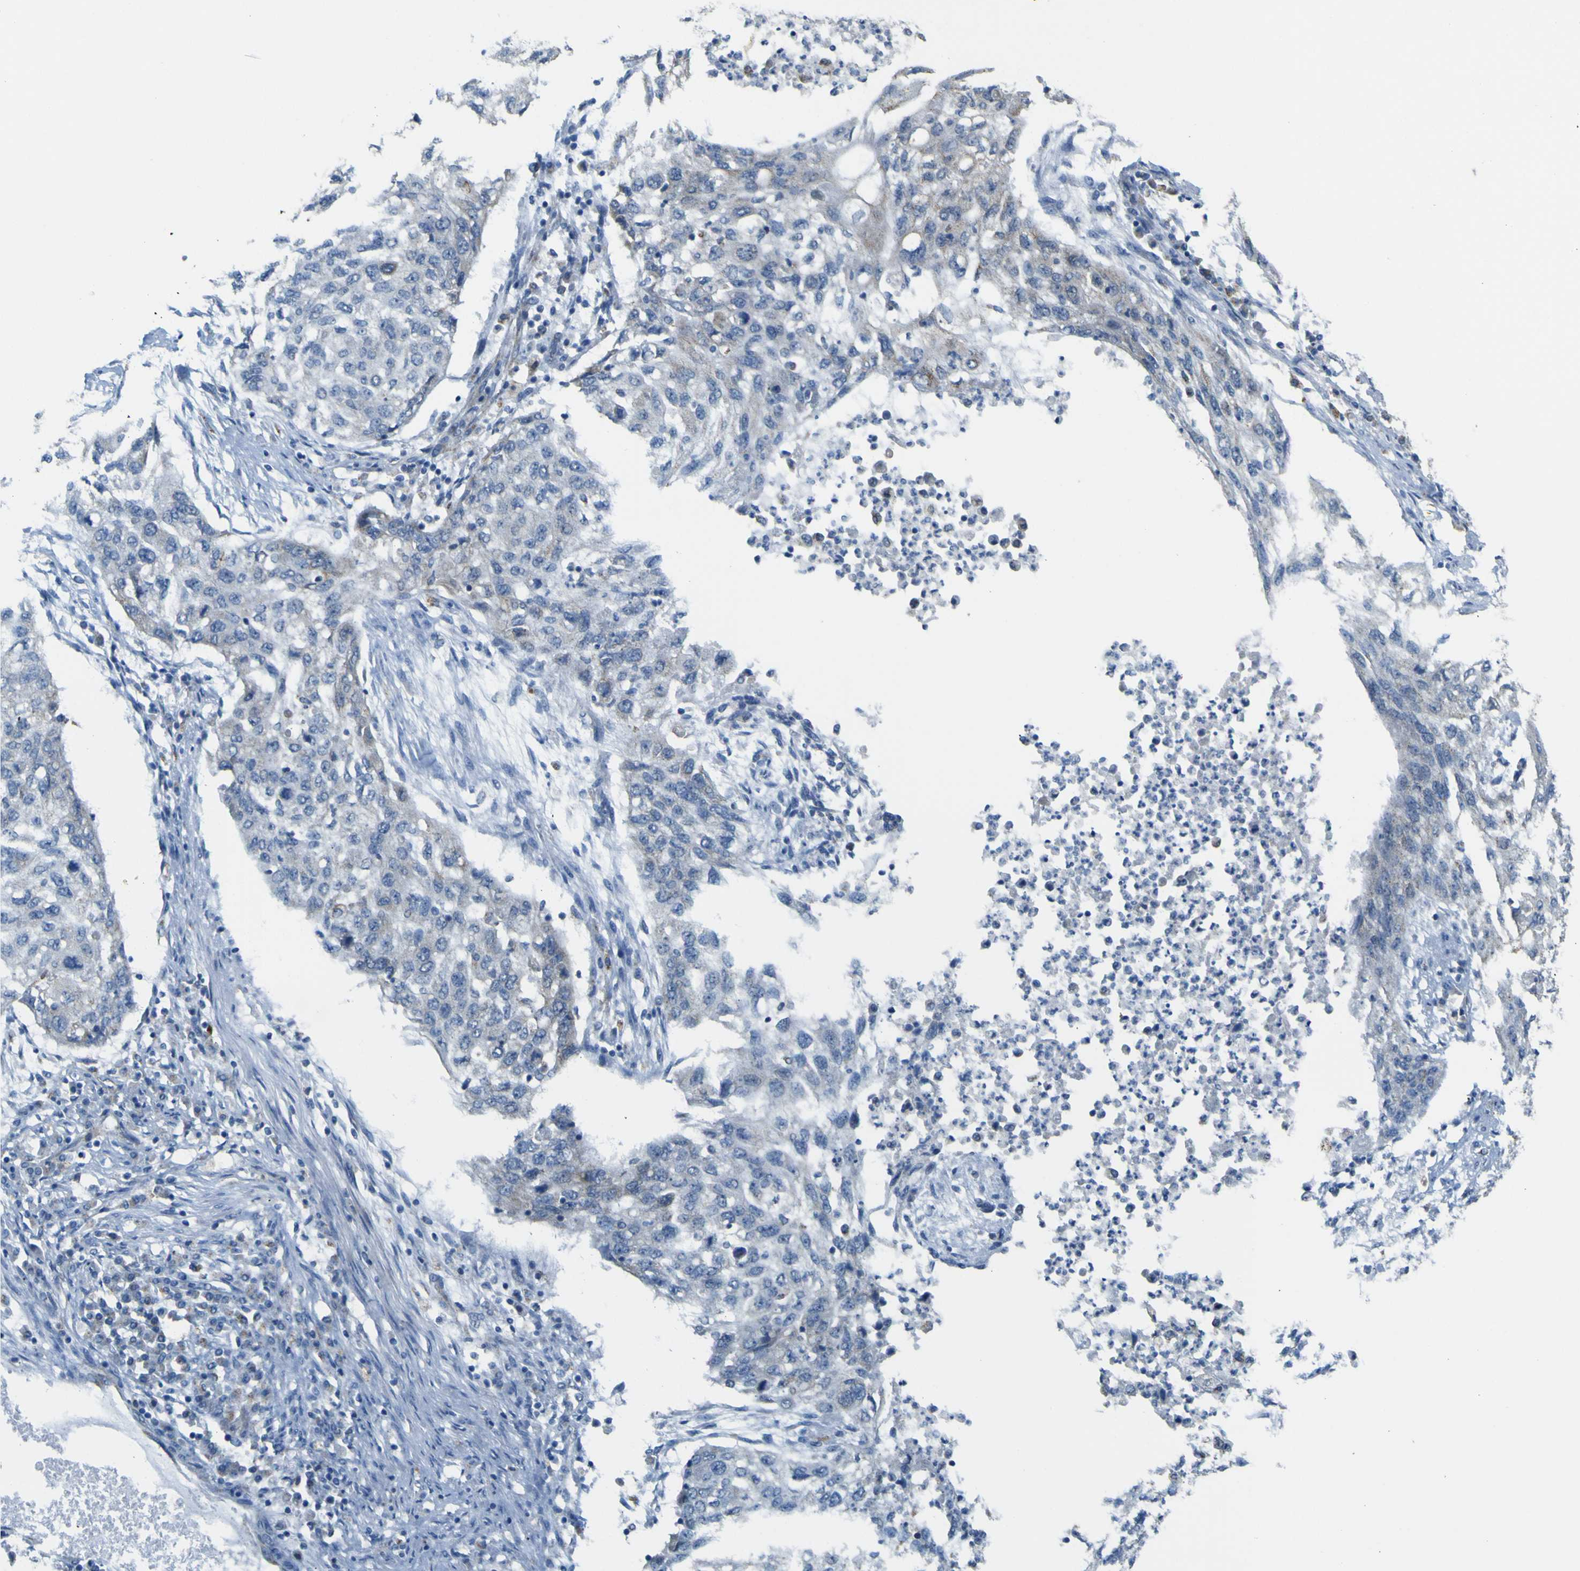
{"staining": {"intensity": "negative", "quantity": "none", "location": "none"}, "tissue": "lung cancer", "cell_type": "Tumor cells", "image_type": "cancer", "snomed": [{"axis": "morphology", "description": "Squamous cell carcinoma, NOS"}, {"axis": "topography", "description": "Lung"}], "caption": "The histopathology image displays no staining of tumor cells in lung cancer. (DAB (3,3'-diaminobenzidine) immunohistochemistry (IHC), high magnification).", "gene": "ACBD5", "patient": {"sex": "female", "age": 63}}